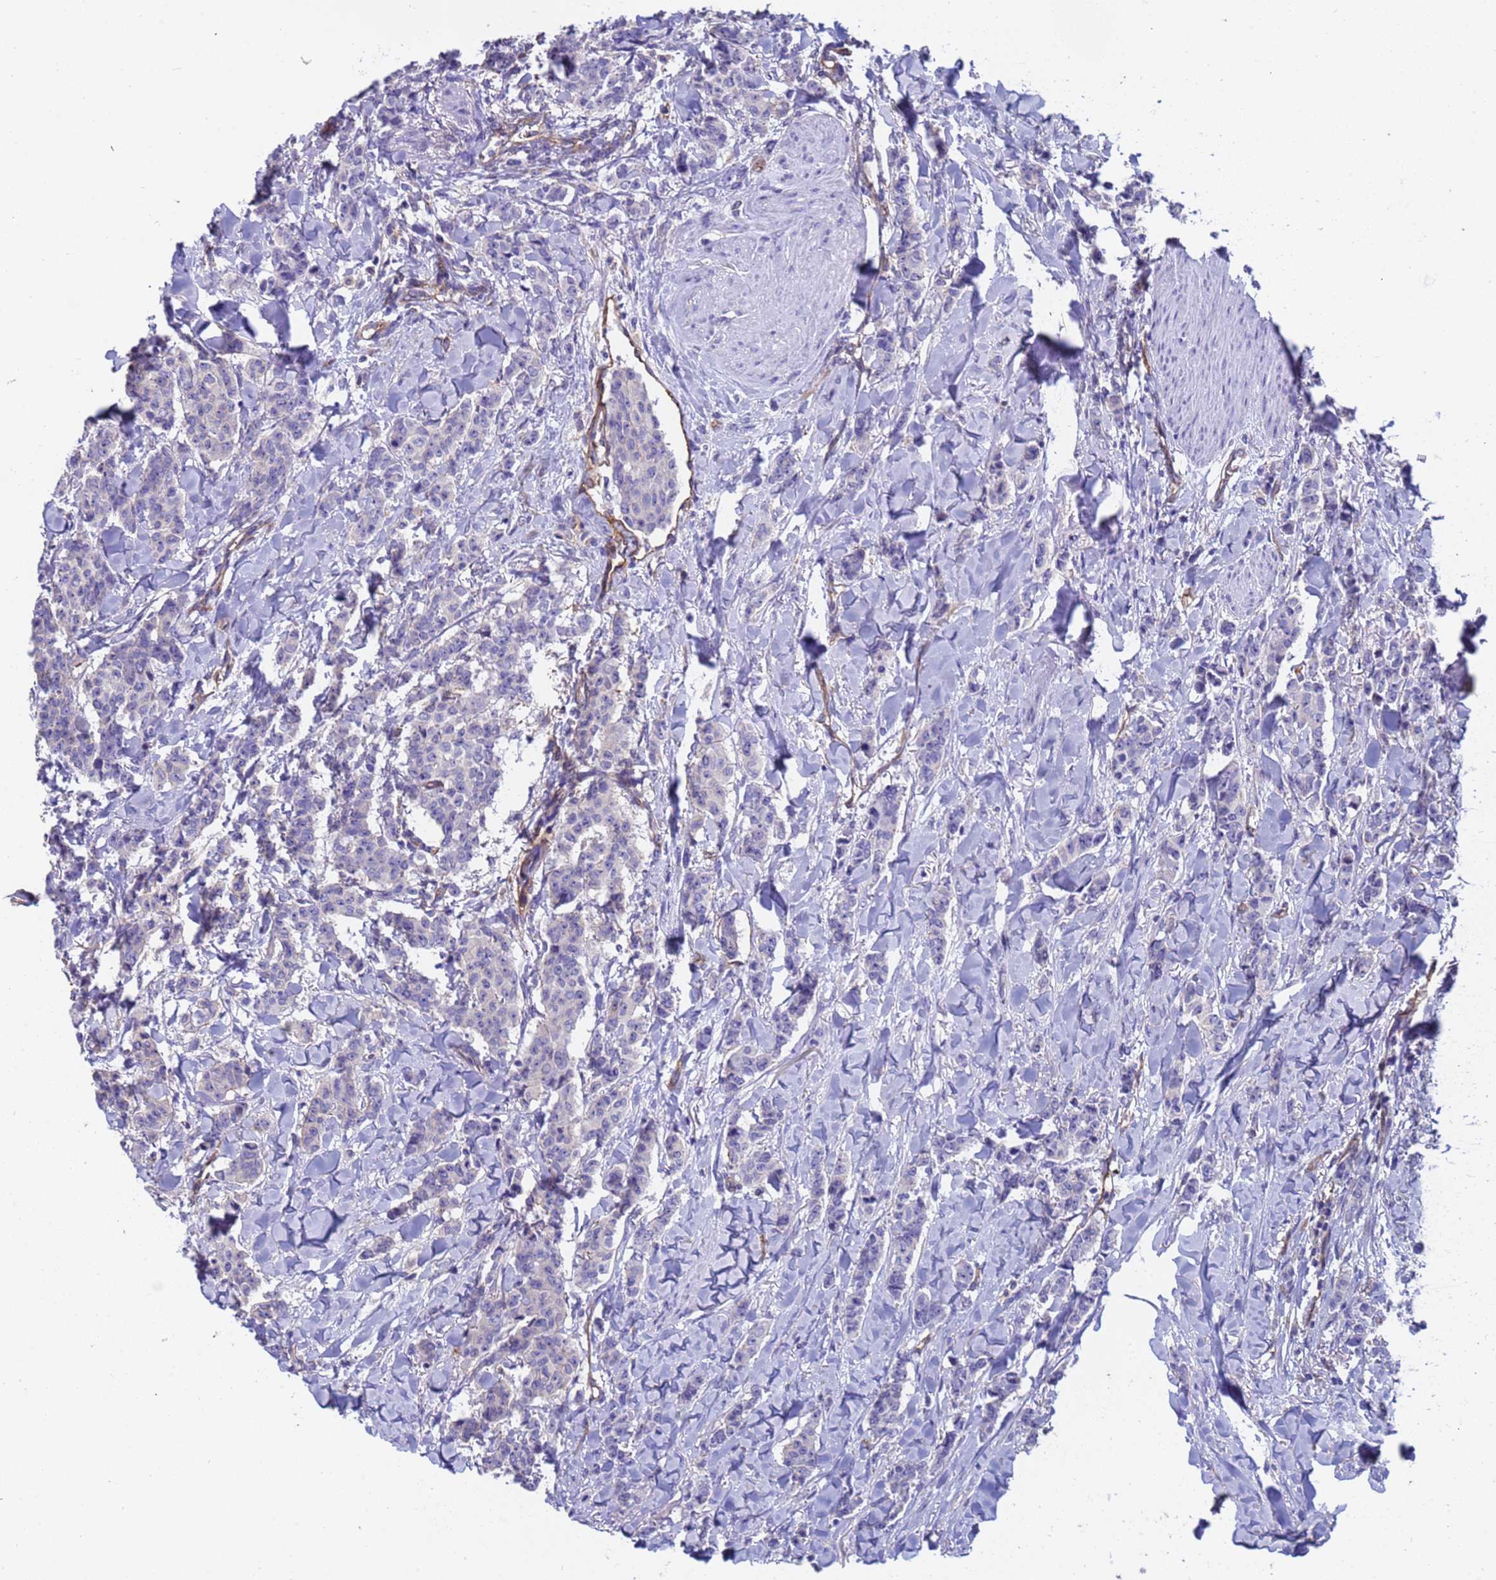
{"staining": {"intensity": "negative", "quantity": "none", "location": "none"}, "tissue": "breast cancer", "cell_type": "Tumor cells", "image_type": "cancer", "snomed": [{"axis": "morphology", "description": "Duct carcinoma"}, {"axis": "topography", "description": "Breast"}], "caption": "This histopathology image is of breast cancer stained with IHC to label a protein in brown with the nuclei are counter-stained blue. There is no expression in tumor cells.", "gene": "ZNF248", "patient": {"sex": "female", "age": 40}}